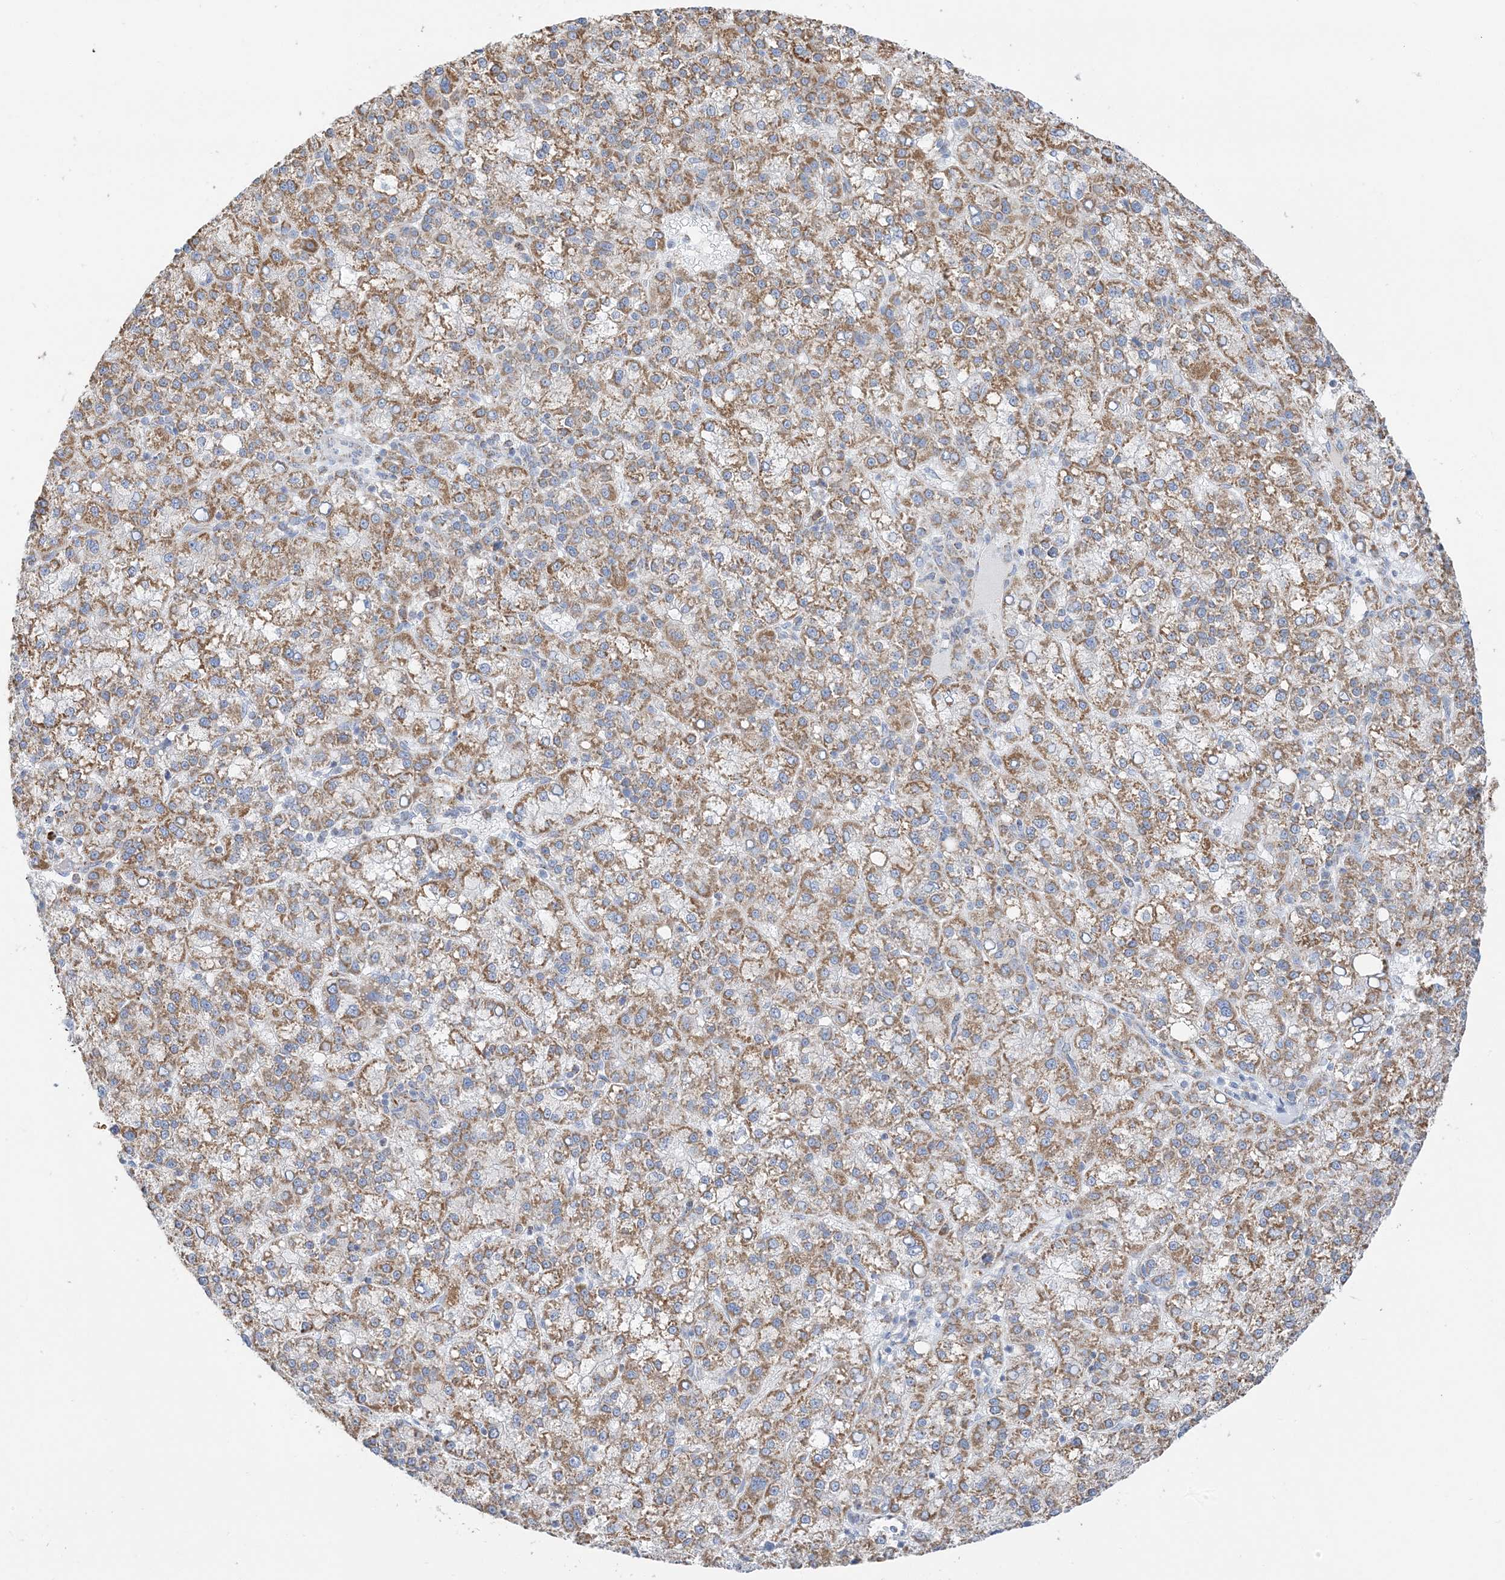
{"staining": {"intensity": "moderate", "quantity": ">75%", "location": "cytoplasmic/membranous"}, "tissue": "liver cancer", "cell_type": "Tumor cells", "image_type": "cancer", "snomed": [{"axis": "morphology", "description": "Carcinoma, Hepatocellular, NOS"}, {"axis": "topography", "description": "Liver"}], "caption": "Immunohistochemical staining of liver cancer (hepatocellular carcinoma) displays moderate cytoplasmic/membranous protein expression in approximately >75% of tumor cells. (Stains: DAB (3,3'-diaminobenzidine) in brown, nuclei in blue, Microscopy: brightfield microscopy at high magnification).", "gene": "CAPN13", "patient": {"sex": "female", "age": 58}}